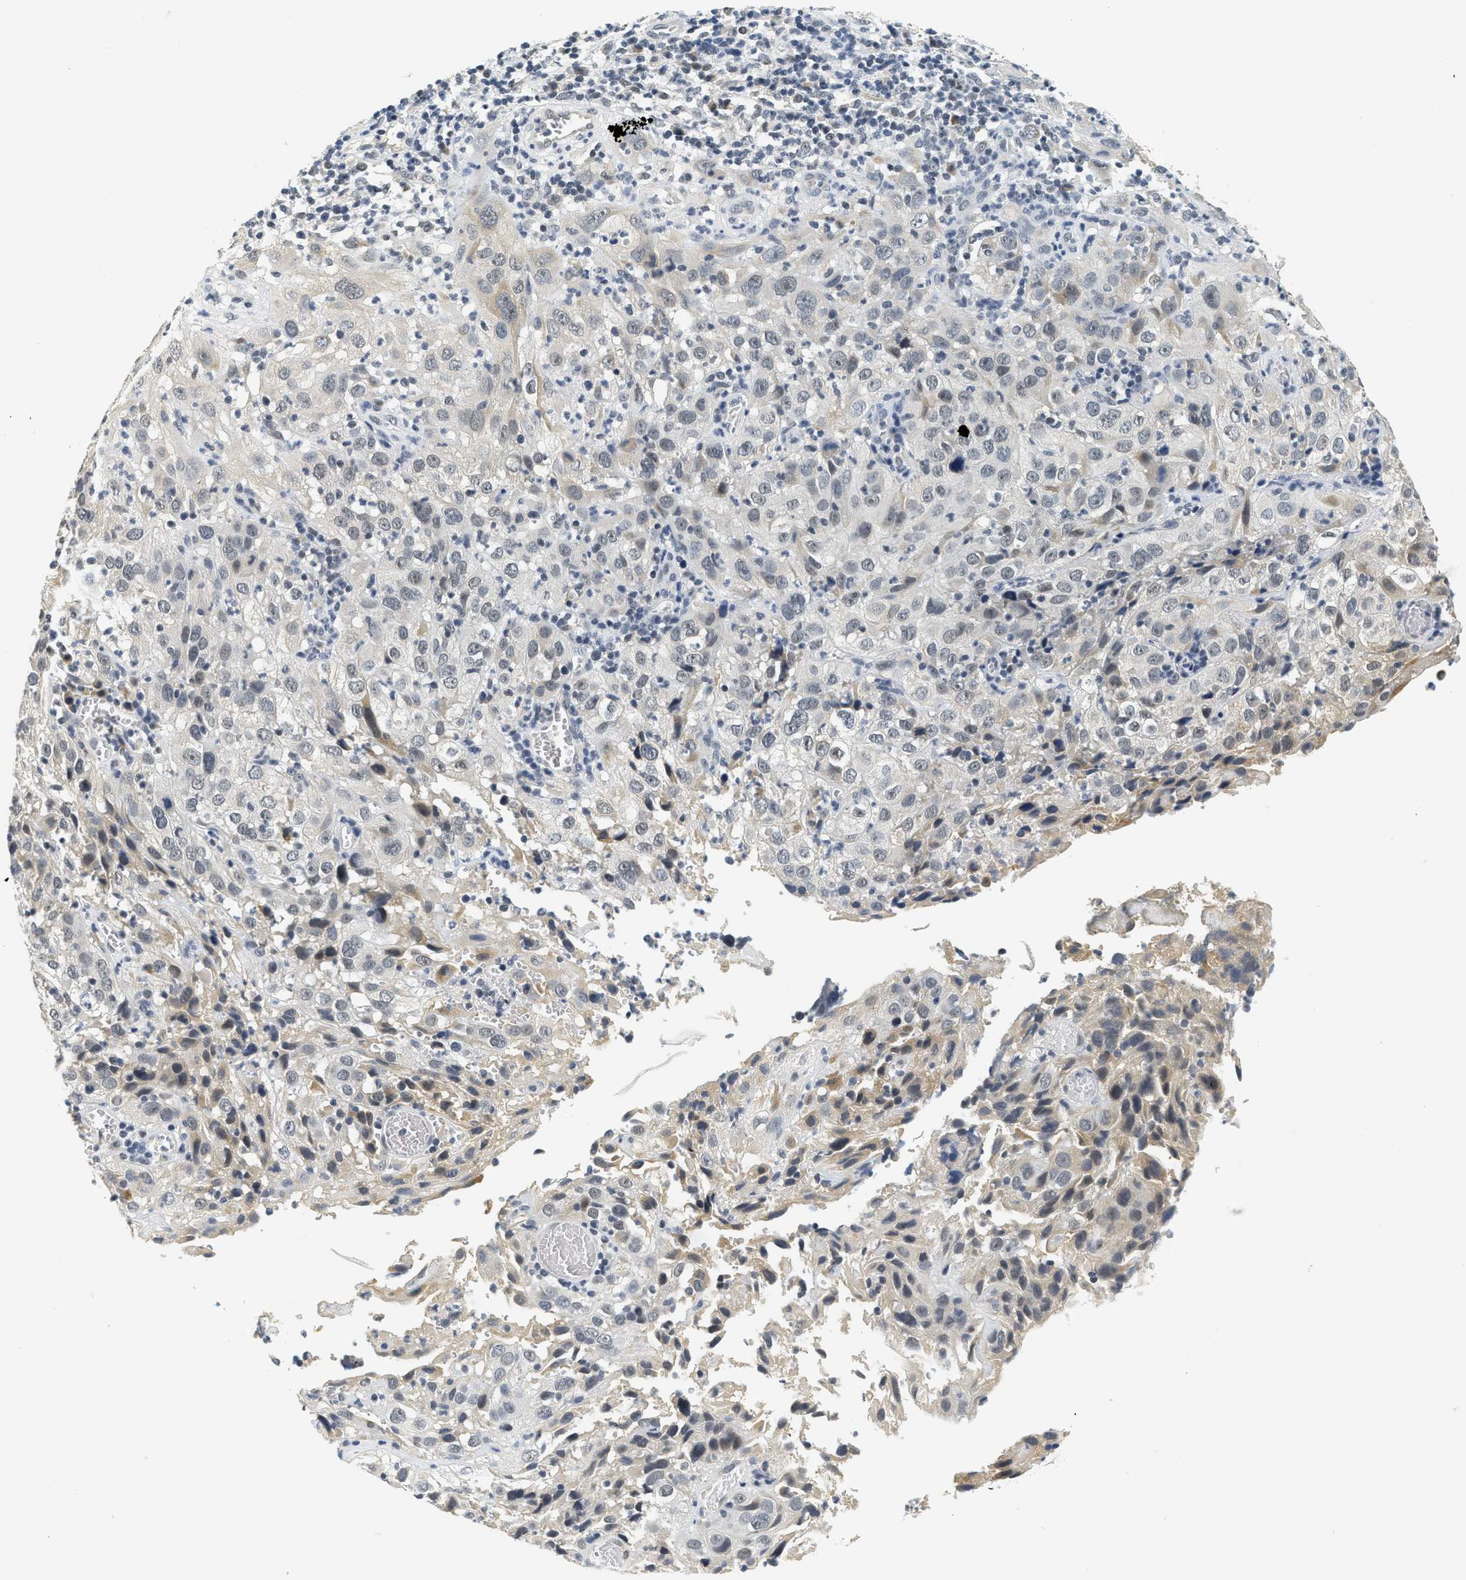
{"staining": {"intensity": "weak", "quantity": "<25%", "location": "nuclear"}, "tissue": "cervical cancer", "cell_type": "Tumor cells", "image_type": "cancer", "snomed": [{"axis": "morphology", "description": "Squamous cell carcinoma, NOS"}, {"axis": "topography", "description": "Cervix"}], "caption": "Tumor cells are negative for brown protein staining in squamous cell carcinoma (cervical).", "gene": "MZF1", "patient": {"sex": "female", "age": 32}}